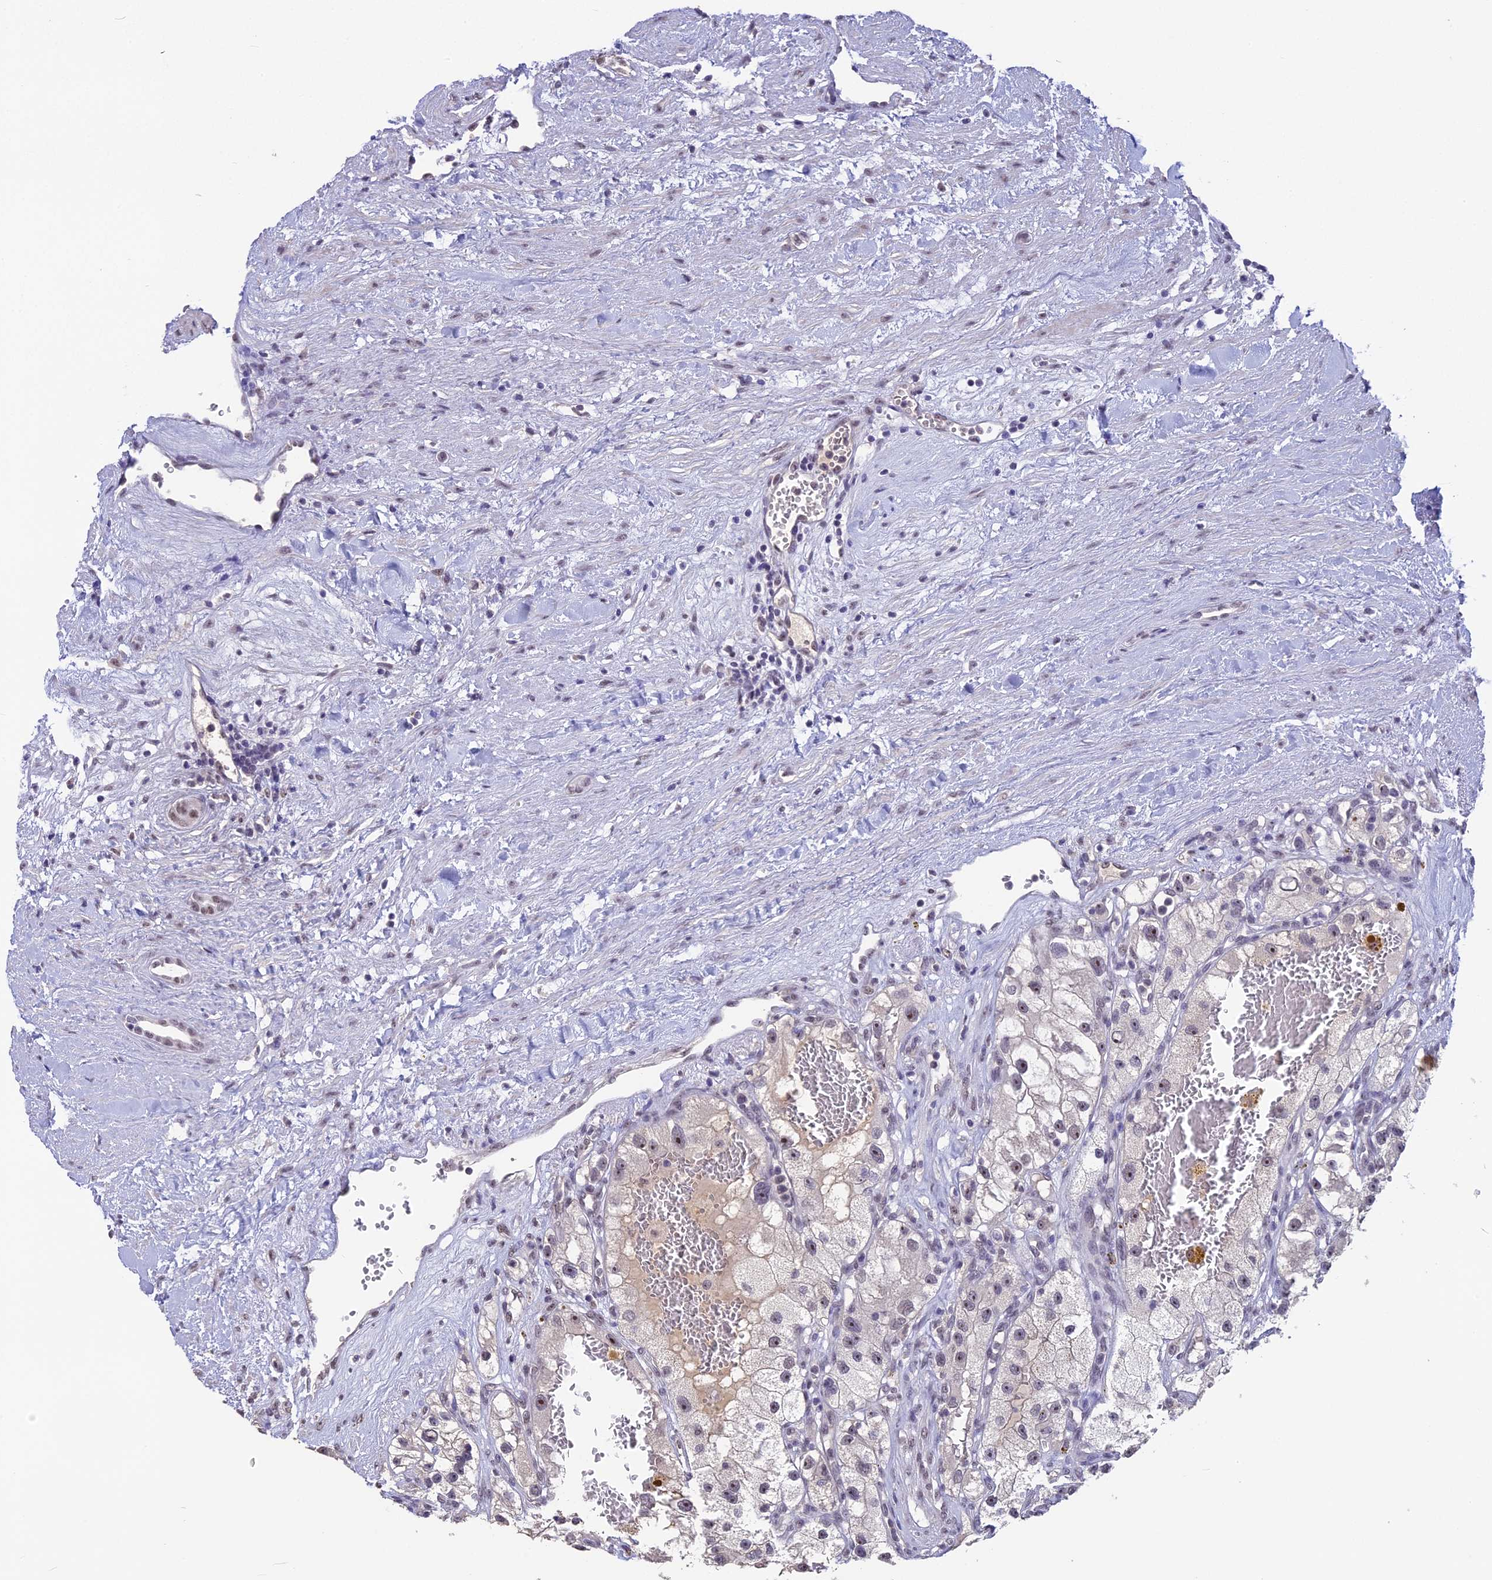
{"staining": {"intensity": "weak", "quantity": "<25%", "location": "nuclear"}, "tissue": "renal cancer", "cell_type": "Tumor cells", "image_type": "cancer", "snomed": [{"axis": "morphology", "description": "Adenocarcinoma, NOS"}, {"axis": "topography", "description": "Kidney"}], "caption": "Immunohistochemistry (IHC) photomicrograph of neoplastic tissue: human adenocarcinoma (renal) stained with DAB (3,3'-diaminobenzidine) displays no significant protein expression in tumor cells.", "gene": "SETD2", "patient": {"sex": "female", "age": 57}}